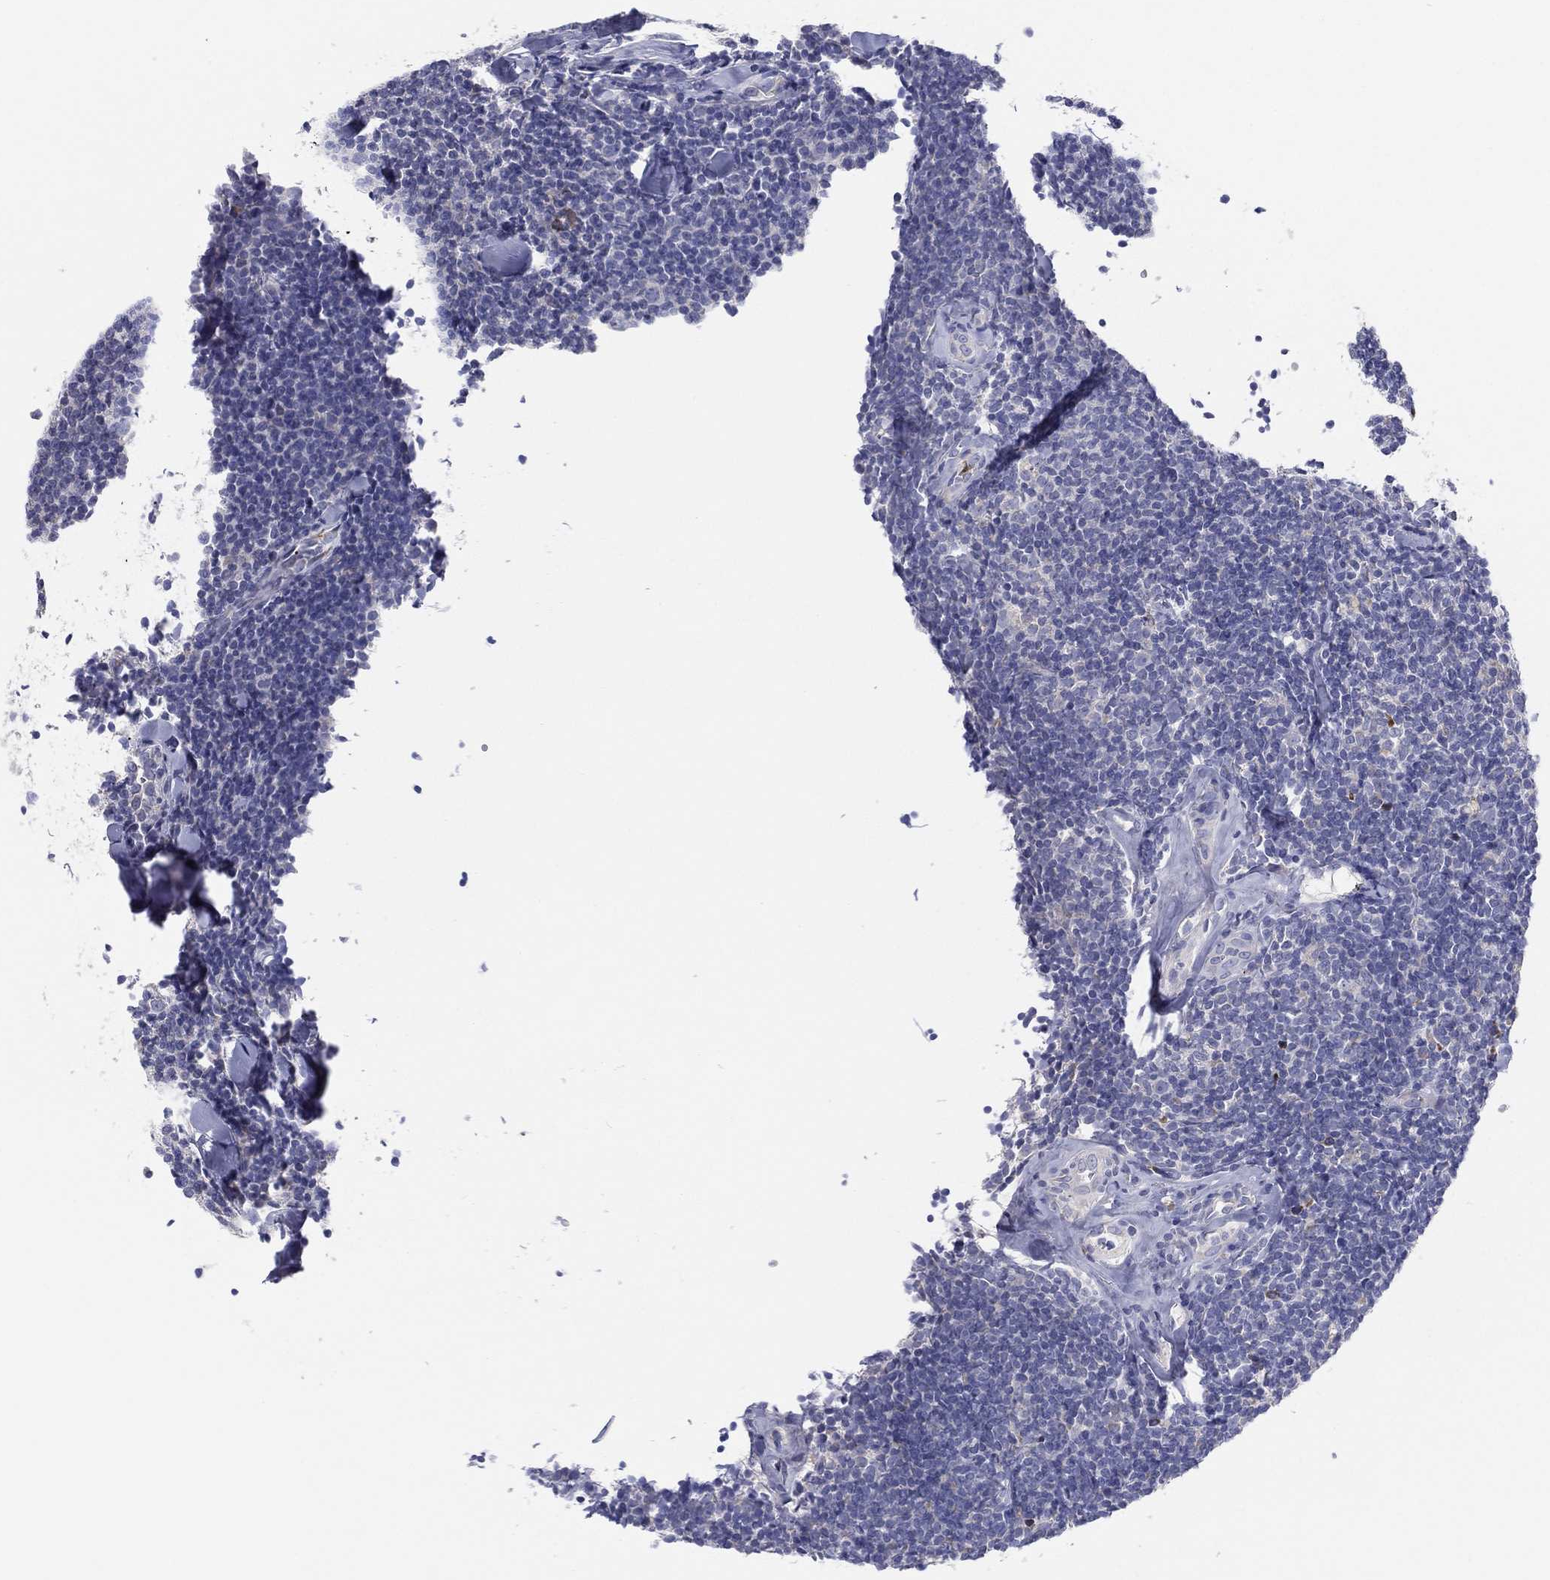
{"staining": {"intensity": "negative", "quantity": "none", "location": "none"}, "tissue": "lymphoma", "cell_type": "Tumor cells", "image_type": "cancer", "snomed": [{"axis": "morphology", "description": "Malignant lymphoma, non-Hodgkin's type, Low grade"}, {"axis": "topography", "description": "Lymph node"}], "caption": "Image shows no protein positivity in tumor cells of low-grade malignant lymphoma, non-Hodgkin's type tissue.", "gene": "TMEM40", "patient": {"sex": "female", "age": 56}}